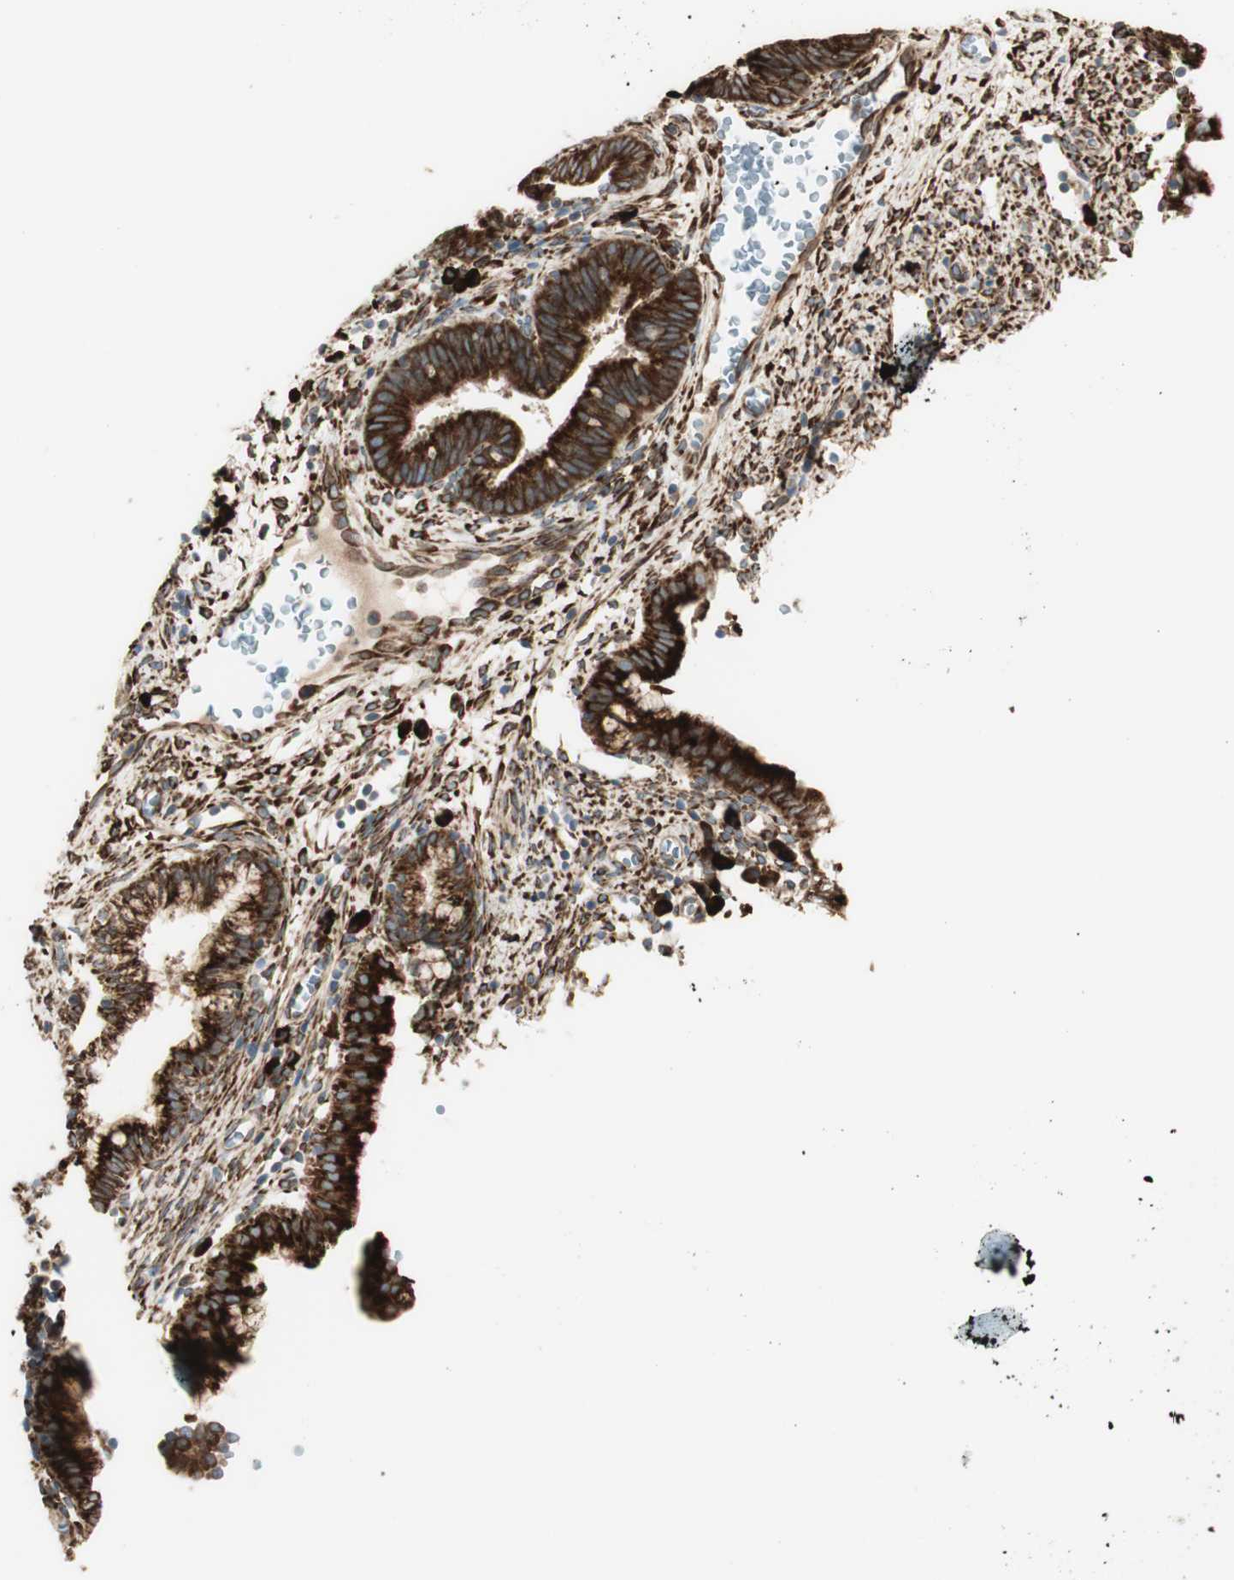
{"staining": {"intensity": "strong", "quantity": ">75%", "location": "cytoplasmic/membranous"}, "tissue": "cervical cancer", "cell_type": "Tumor cells", "image_type": "cancer", "snomed": [{"axis": "morphology", "description": "Adenocarcinoma, NOS"}, {"axis": "topography", "description": "Cervix"}], "caption": "Human adenocarcinoma (cervical) stained with a brown dye reveals strong cytoplasmic/membranous positive positivity in approximately >75% of tumor cells.", "gene": "RRBP1", "patient": {"sex": "female", "age": 44}}